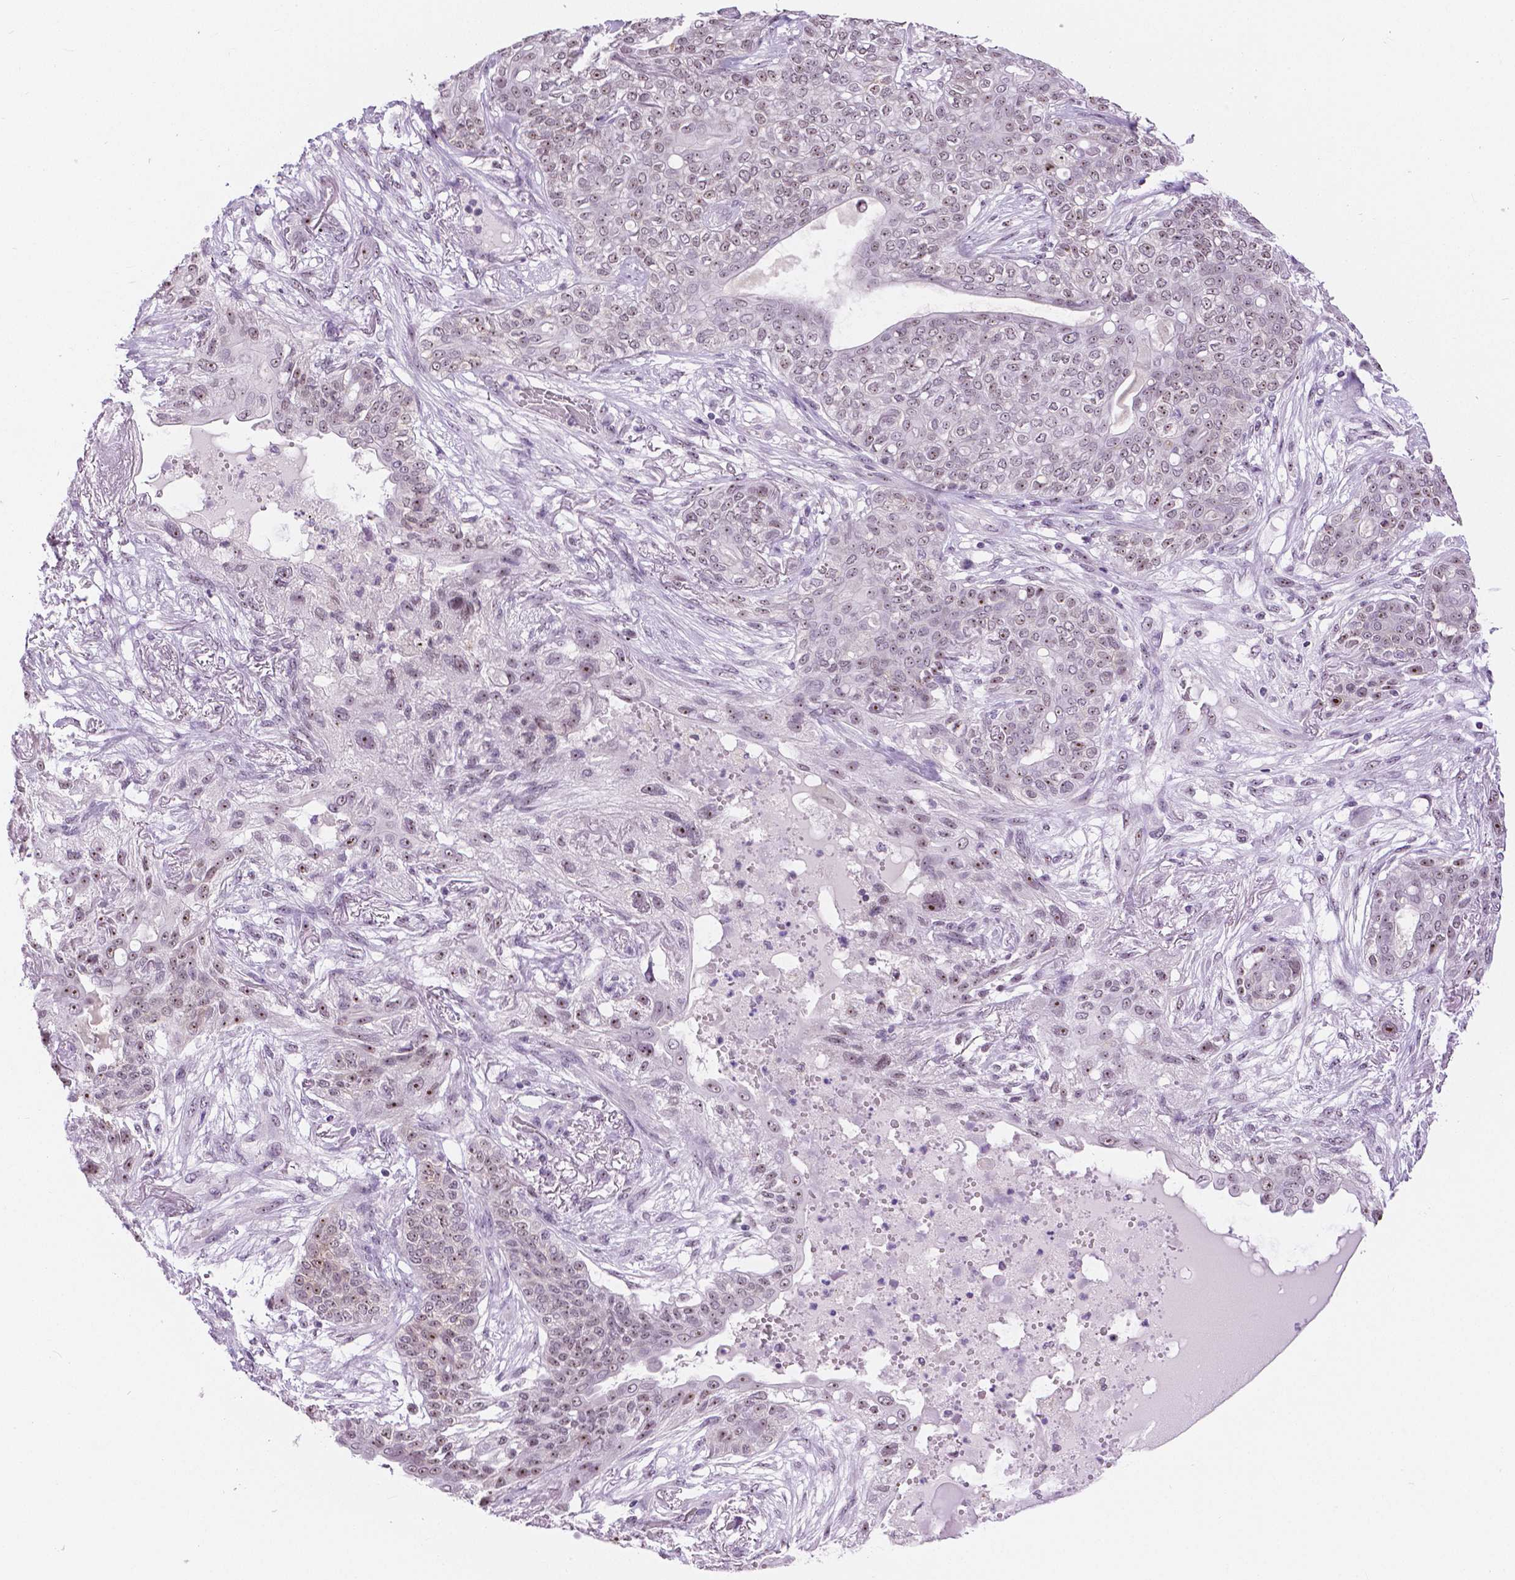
{"staining": {"intensity": "weak", "quantity": "25%-75%", "location": "nuclear"}, "tissue": "lung cancer", "cell_type": "Tumor cells", "image_type": "cancer", "snomed": [{"axis": "morphology", "description": "Squamous cell carcinoma, NOS"}, {"axis": "topography", "description": "Lung"}], "caption": "Lung cancer tissue shows weak nuclear expression in about 25%-75% of tumor cells, visualized by immunohistochemistry.", "gene": "NHP2", "patient": {"sex": "female", "age": 70}}